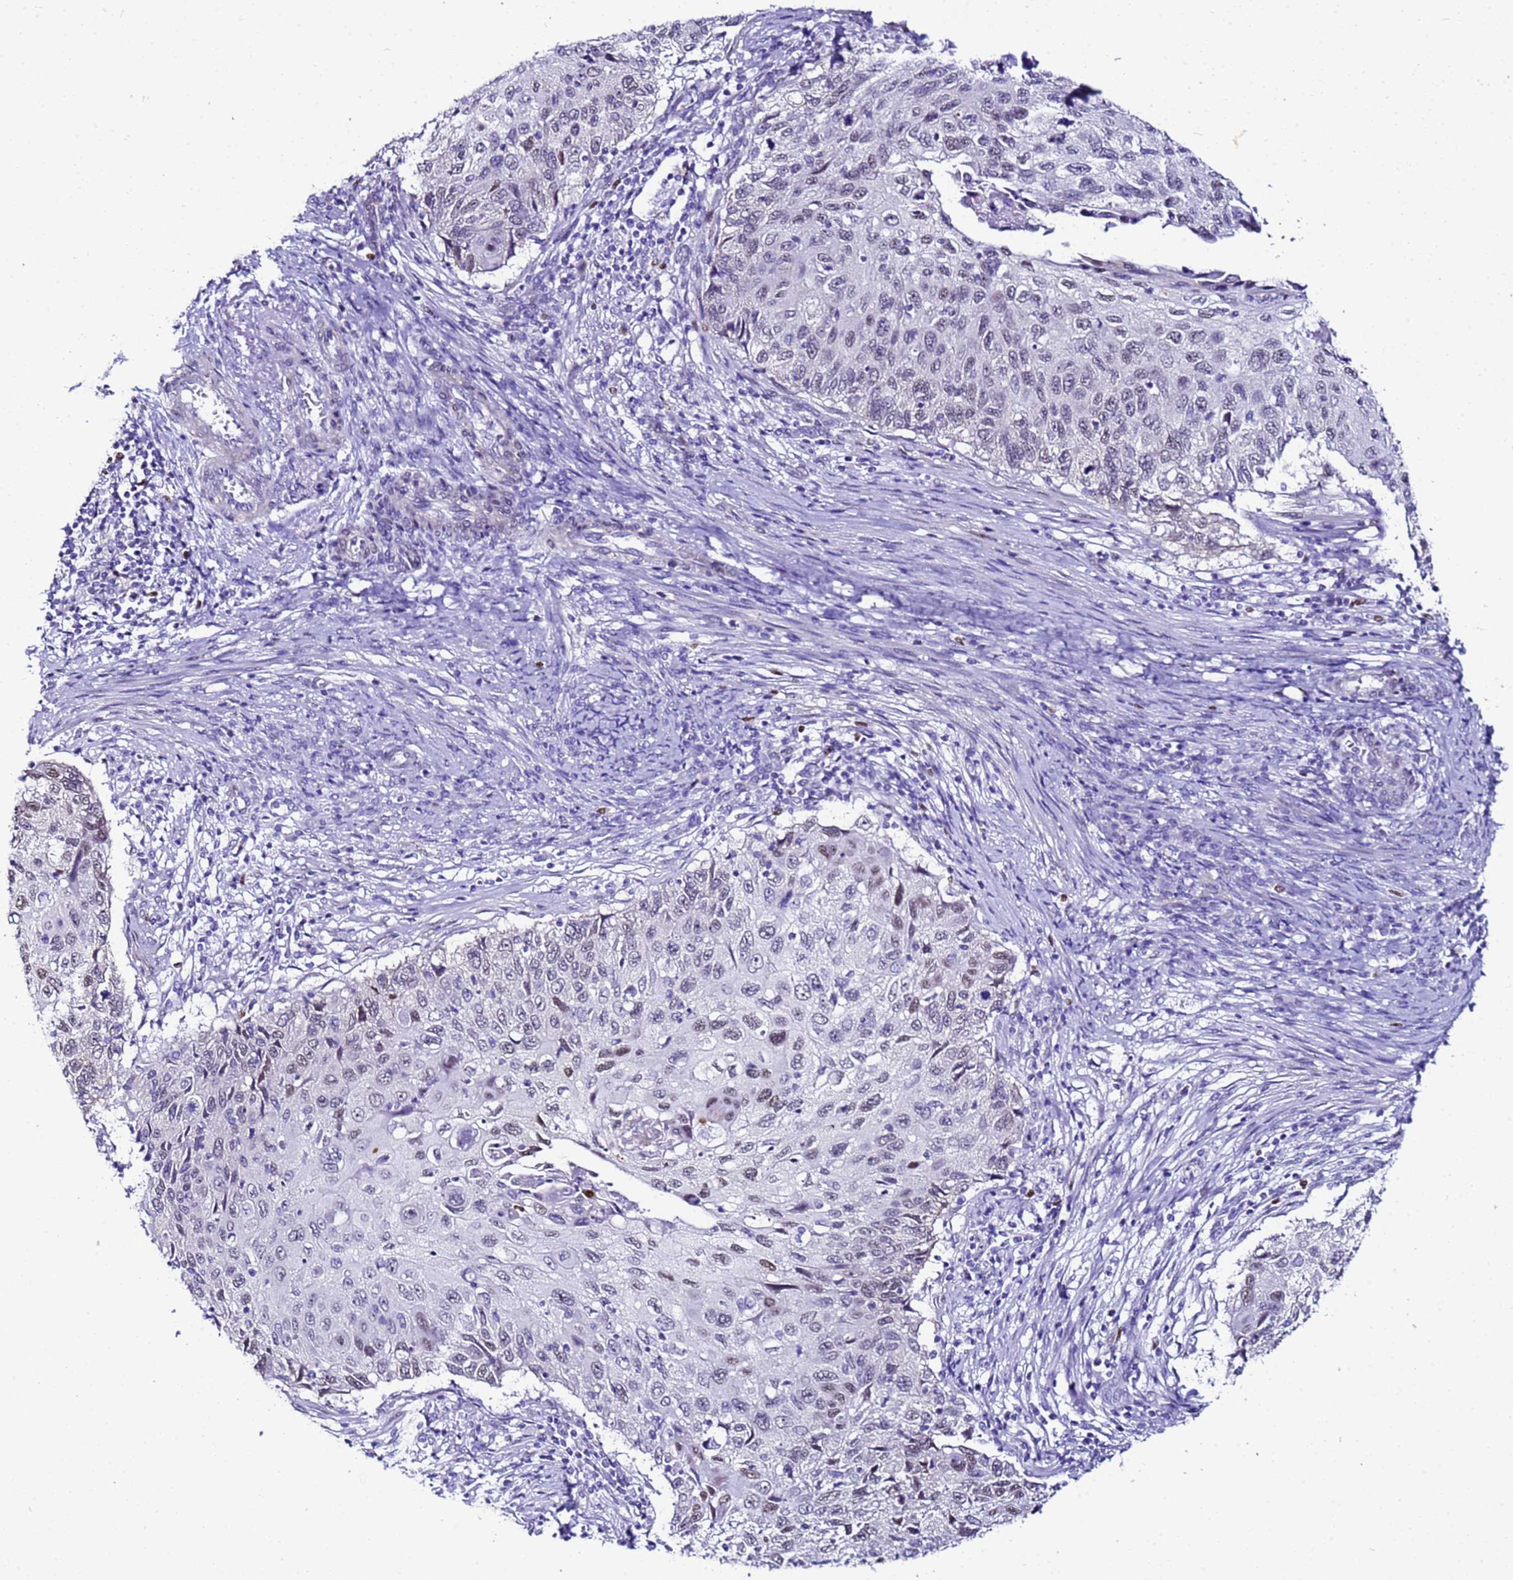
{"staining": {"intensity": "weak", "quantity": "25%-75%", "location": "nuclear"}, "tissue": "cervical cancer", "cell_type": "Tumor cells", "image_type": "cancer", "snomed": [{"axis": "morphology", "description": "Squamous cell carcinoma, NOS"}, {"axis": "topography", "description": "Cervix"}], "caption": "This is a photomicrograph of immunohistochemistry (IHC) staining of squamous cell carcinoma (cervical), which shows weak positivity in the nuclear of tumor cells.", "gene": "BCL7A", "patient": {"sex": "female", "age": 70}}